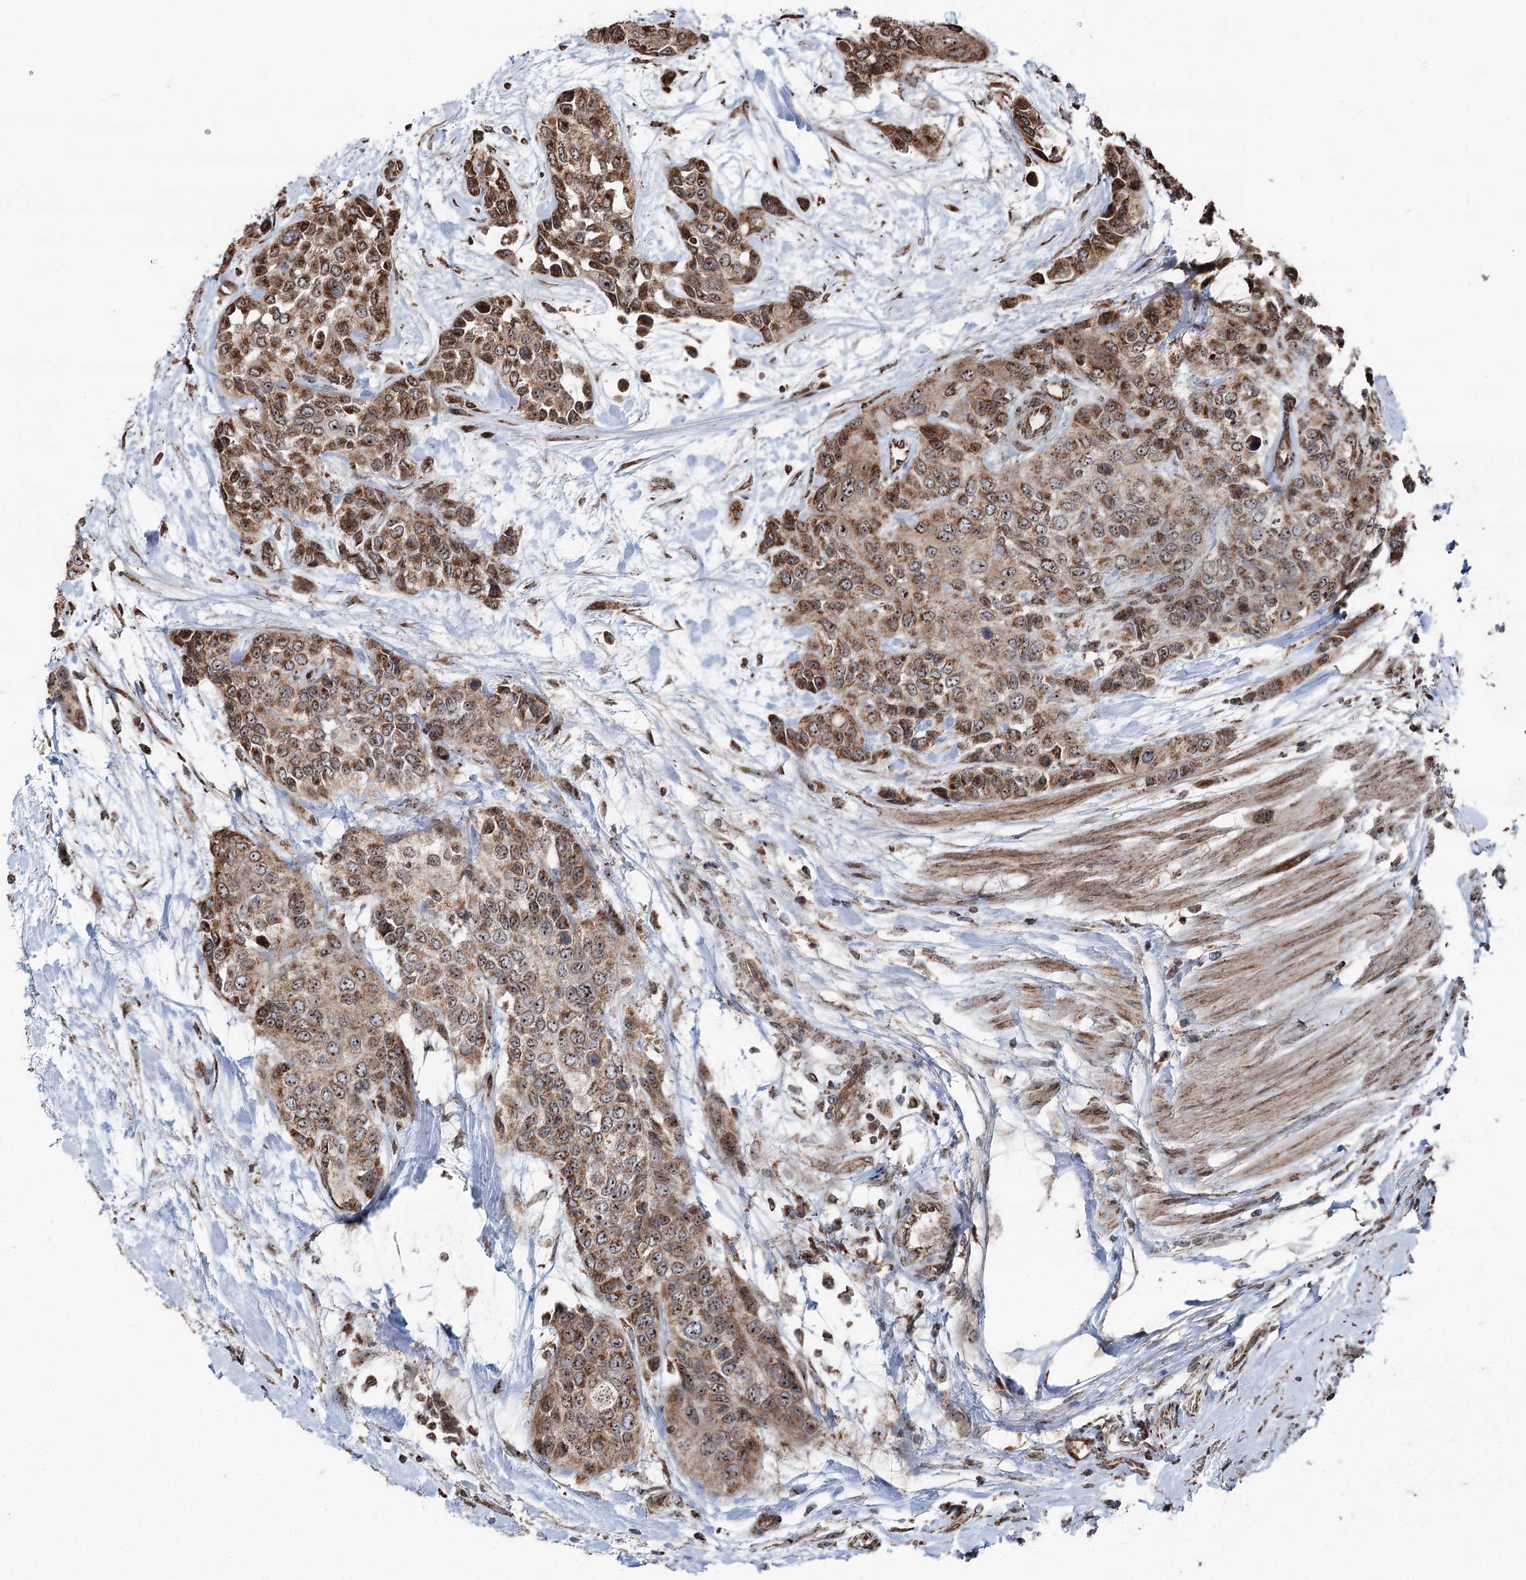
{"staining": {"intensity": "moderate", "quantity": ">75%", "location": "cytoplasmic/membranous,nuclear"}, "tissue": "urothelial cancer", "cell_type": "Tumor cells", "image_type": "cancer", "snomed": [{"axis": "morphology", "description": "Normal tissue, NOS"}, {"axis": "morphology", "description": "Urothelial carcinoma, High grade"}, {"axis": "topography", "description": "Vascular tissue"}, {"axis": "topography", "description": "Urinary bladder"}], "caption": "Protein analysis of urothelial carcinoma (high-grade) tissue reveals moderate cytoplasmic/membranous and nuclear expression in about >75% of tumor cells.", "gene": "STEEP1", "patient": {"sex": "female", "age": 56}}